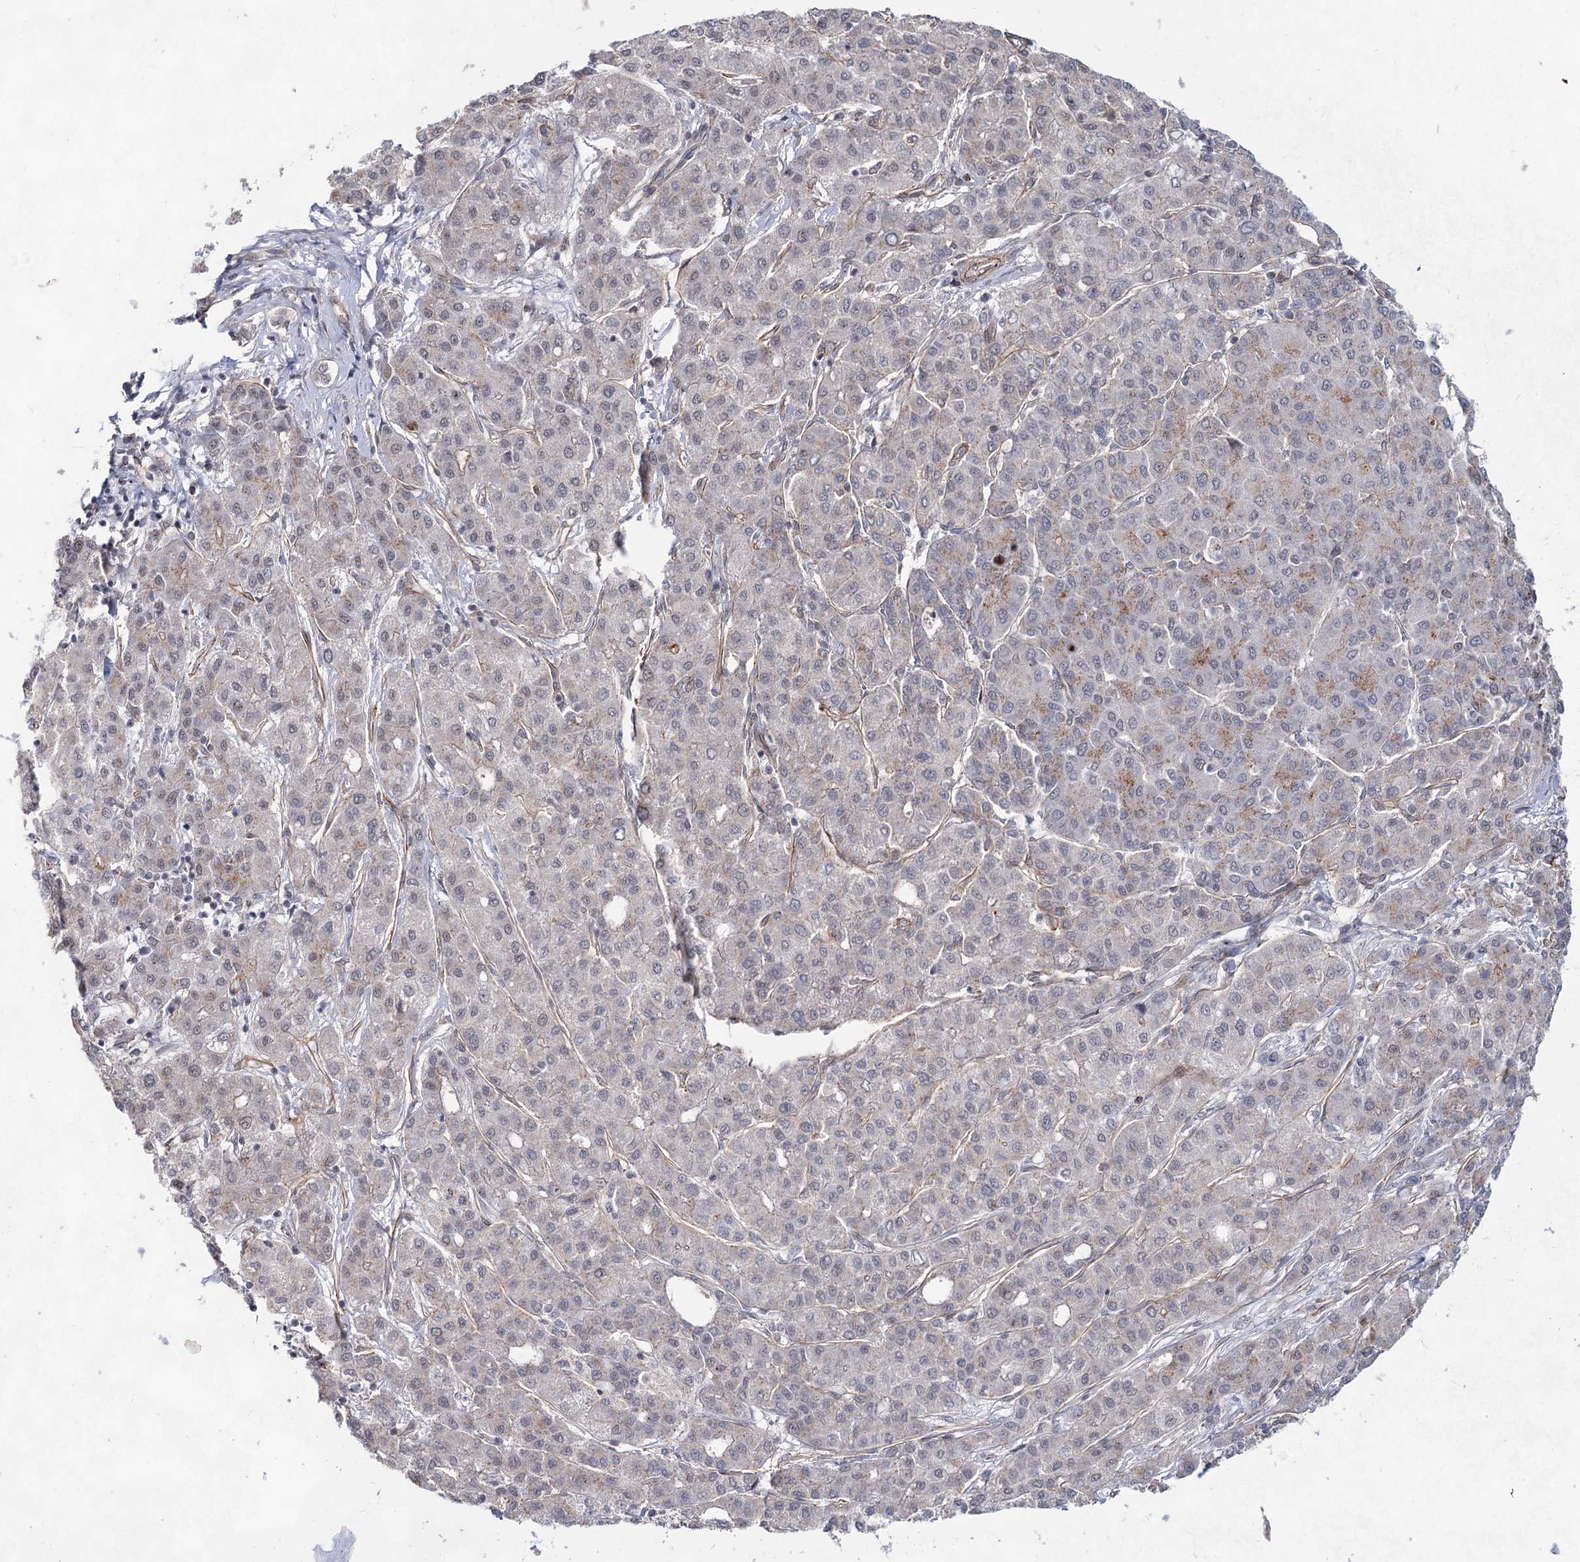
{"staining": {"intensity": "moderate", "quantity": "<25%", "location": "cytoplasmic/membranous"}, "tissue": "liver cancer", "cell_type": "Tumor cells", "image_type": "cancer", "snomed": [{"axis": "morphology", "description": "Carcinoma, Hepatocellular, NOS"}, {"axis": "topography", "description": "Liver"}], "caption": "Protein analysis of liver cancer (hepatocellular carcinoma) tissue displays moderate cytoplasmic/membranous positivity in about <25% of tumor cells.", "gene": "ATL2", "patient": {"sex": "male", "age": 65}}